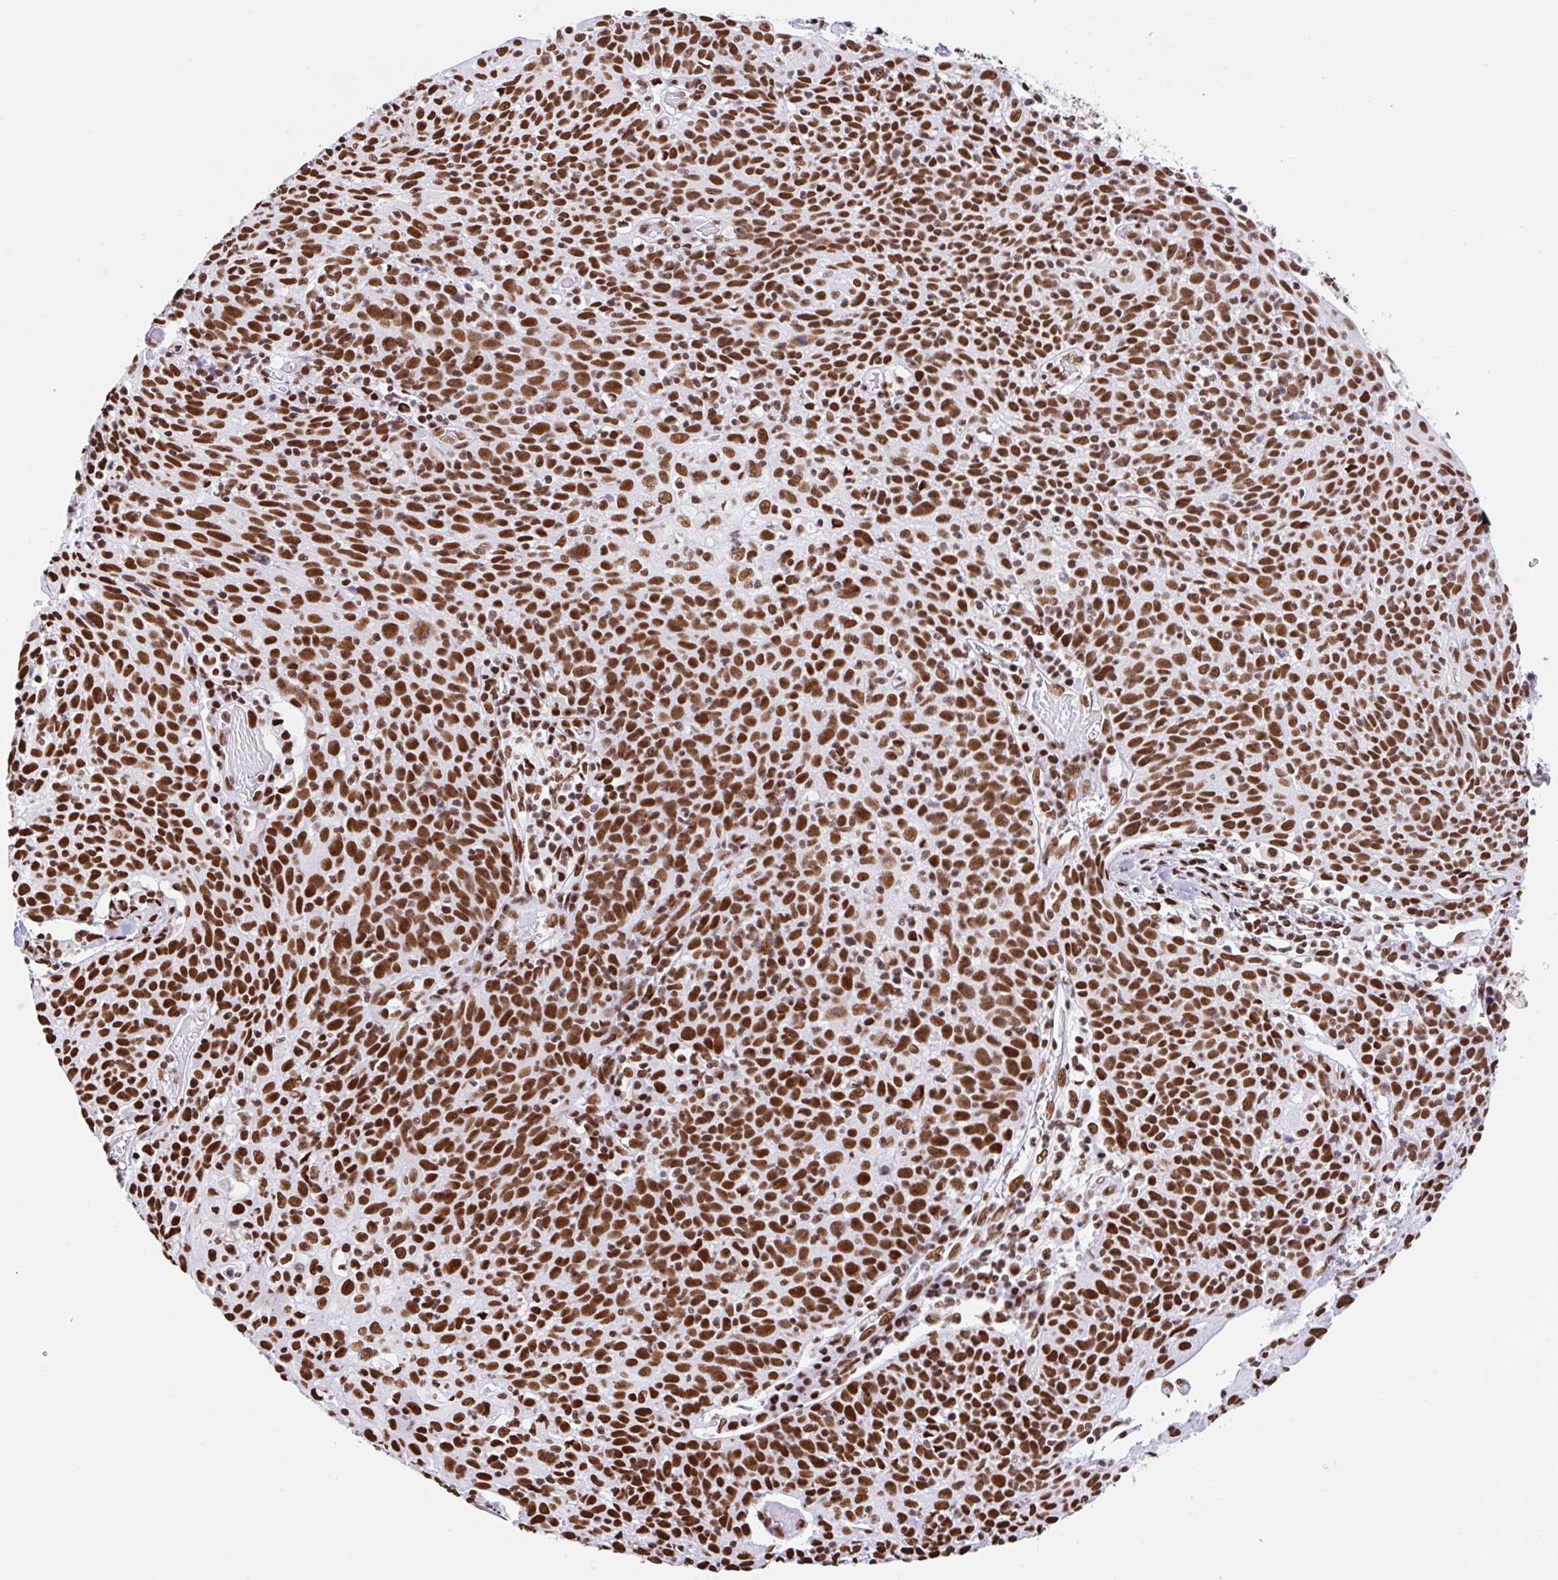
{"staining": {"intensity": "strong", "quantity": ">75%", "location": "nuclear"}, "tissue": "cervical cancer", "cell_type": "Tumor cells", "image_type": "cancer", "snomed": [{"axis": "morphology", "description": "Squamous cell carcinoma, NOS"}, {"axis": "topography", "description": "Cervix"}], "caption": "Immunohistochemical staining of cervical cancer demonstrates high levels of strong nuclear expression in about >75% of tumor cells. The protein of interest is shown in brown color, while the nuclei are stained blue.", "gene": "KHDRBS1", "patient": {"sex": "female", "age": 52}}